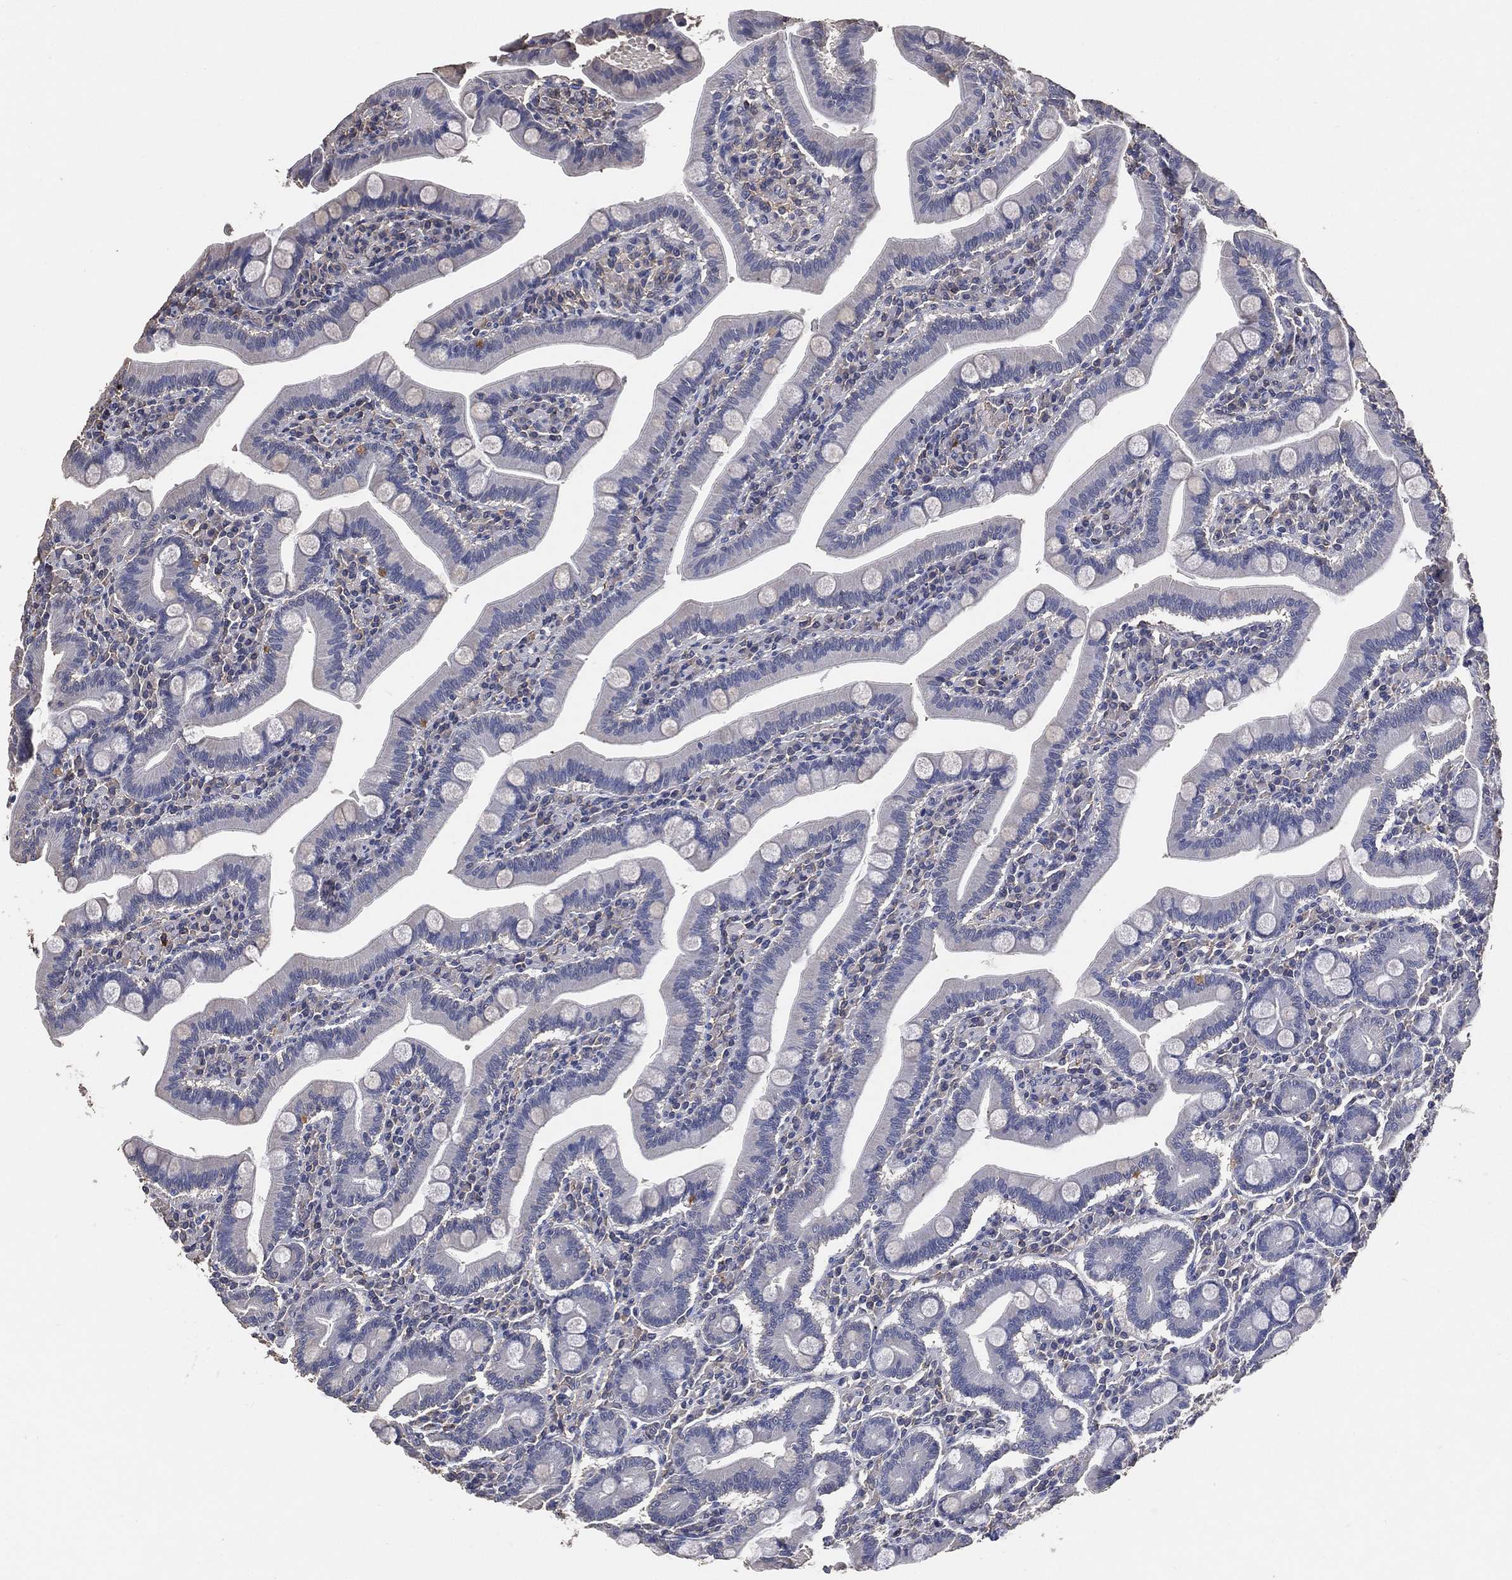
{"staining": {"intensity": "negative", "quantity": "none", "location": "none"}, "tissue": "small intestine", "cell_type": "Glandular cells", "image_type": "normal", "snomed": [{"axis": "morphology", "description": "Normal tissue, NOS"}, {"axis": "topography", "description": "Small intestine"}], "caption": "Immunohistochemistry (IHC) of normal small intestine reveals no staining in glandular cells.", "gene": "KLK5", "patient": {"sex": "male", "age": 66}}